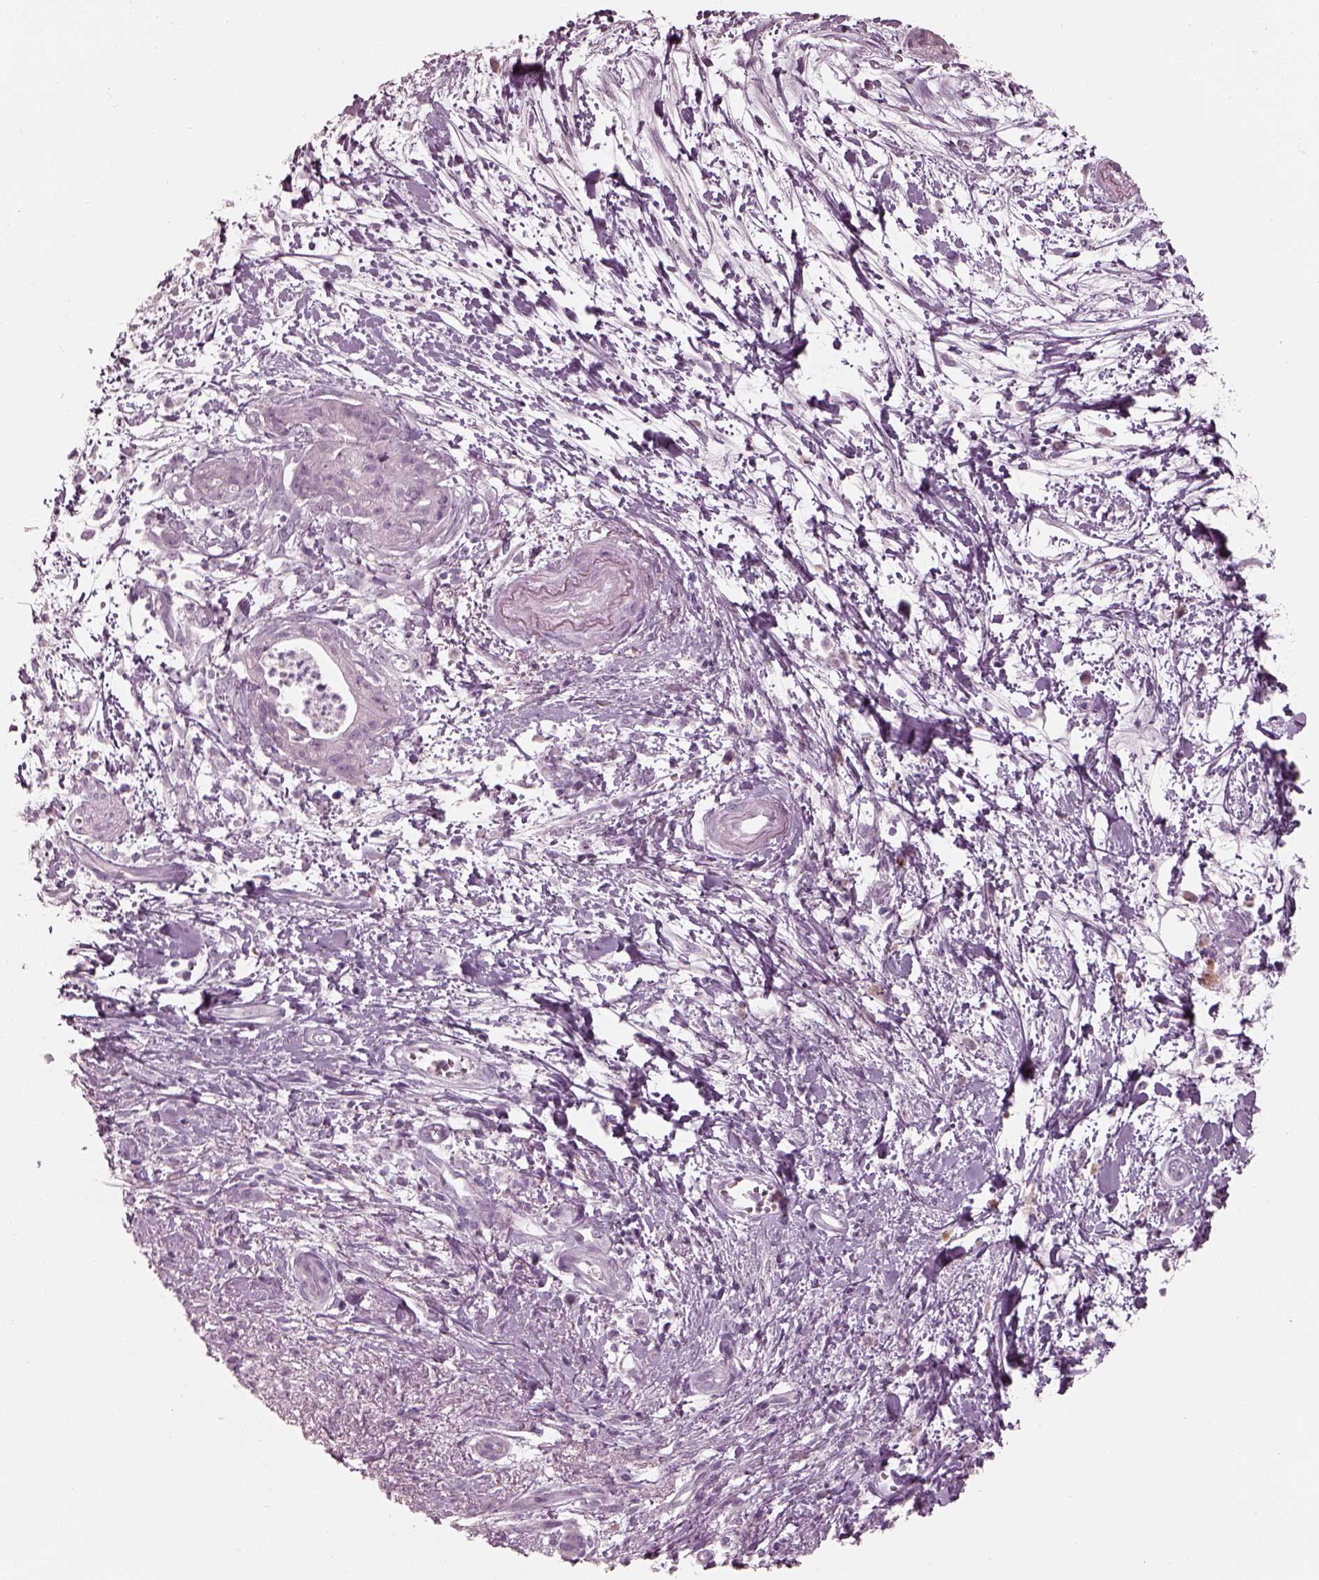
{"staining": {"intensity": "negative", "quantity": "none", "location": "none"}, "tissue": "pancreatic cancer", "cell_type": "Tumor cells", "image_type": "cancer", "snomed": [{"axis": "morphology", "description": "Normal tissue, NOS"}, {"axis": "morphology", "description": "Adenocarcinoma, NOS"}, {"axis": "topography", "description": "Lymph node"}, {"axis": "topography", "description": "Pancreas"}], "caption": "Tumor cells show no significant protein staining in pancreatic adenocarcinoma.", "gene": "SAXO2", "patient": {"sex": "female", "age": 58}}